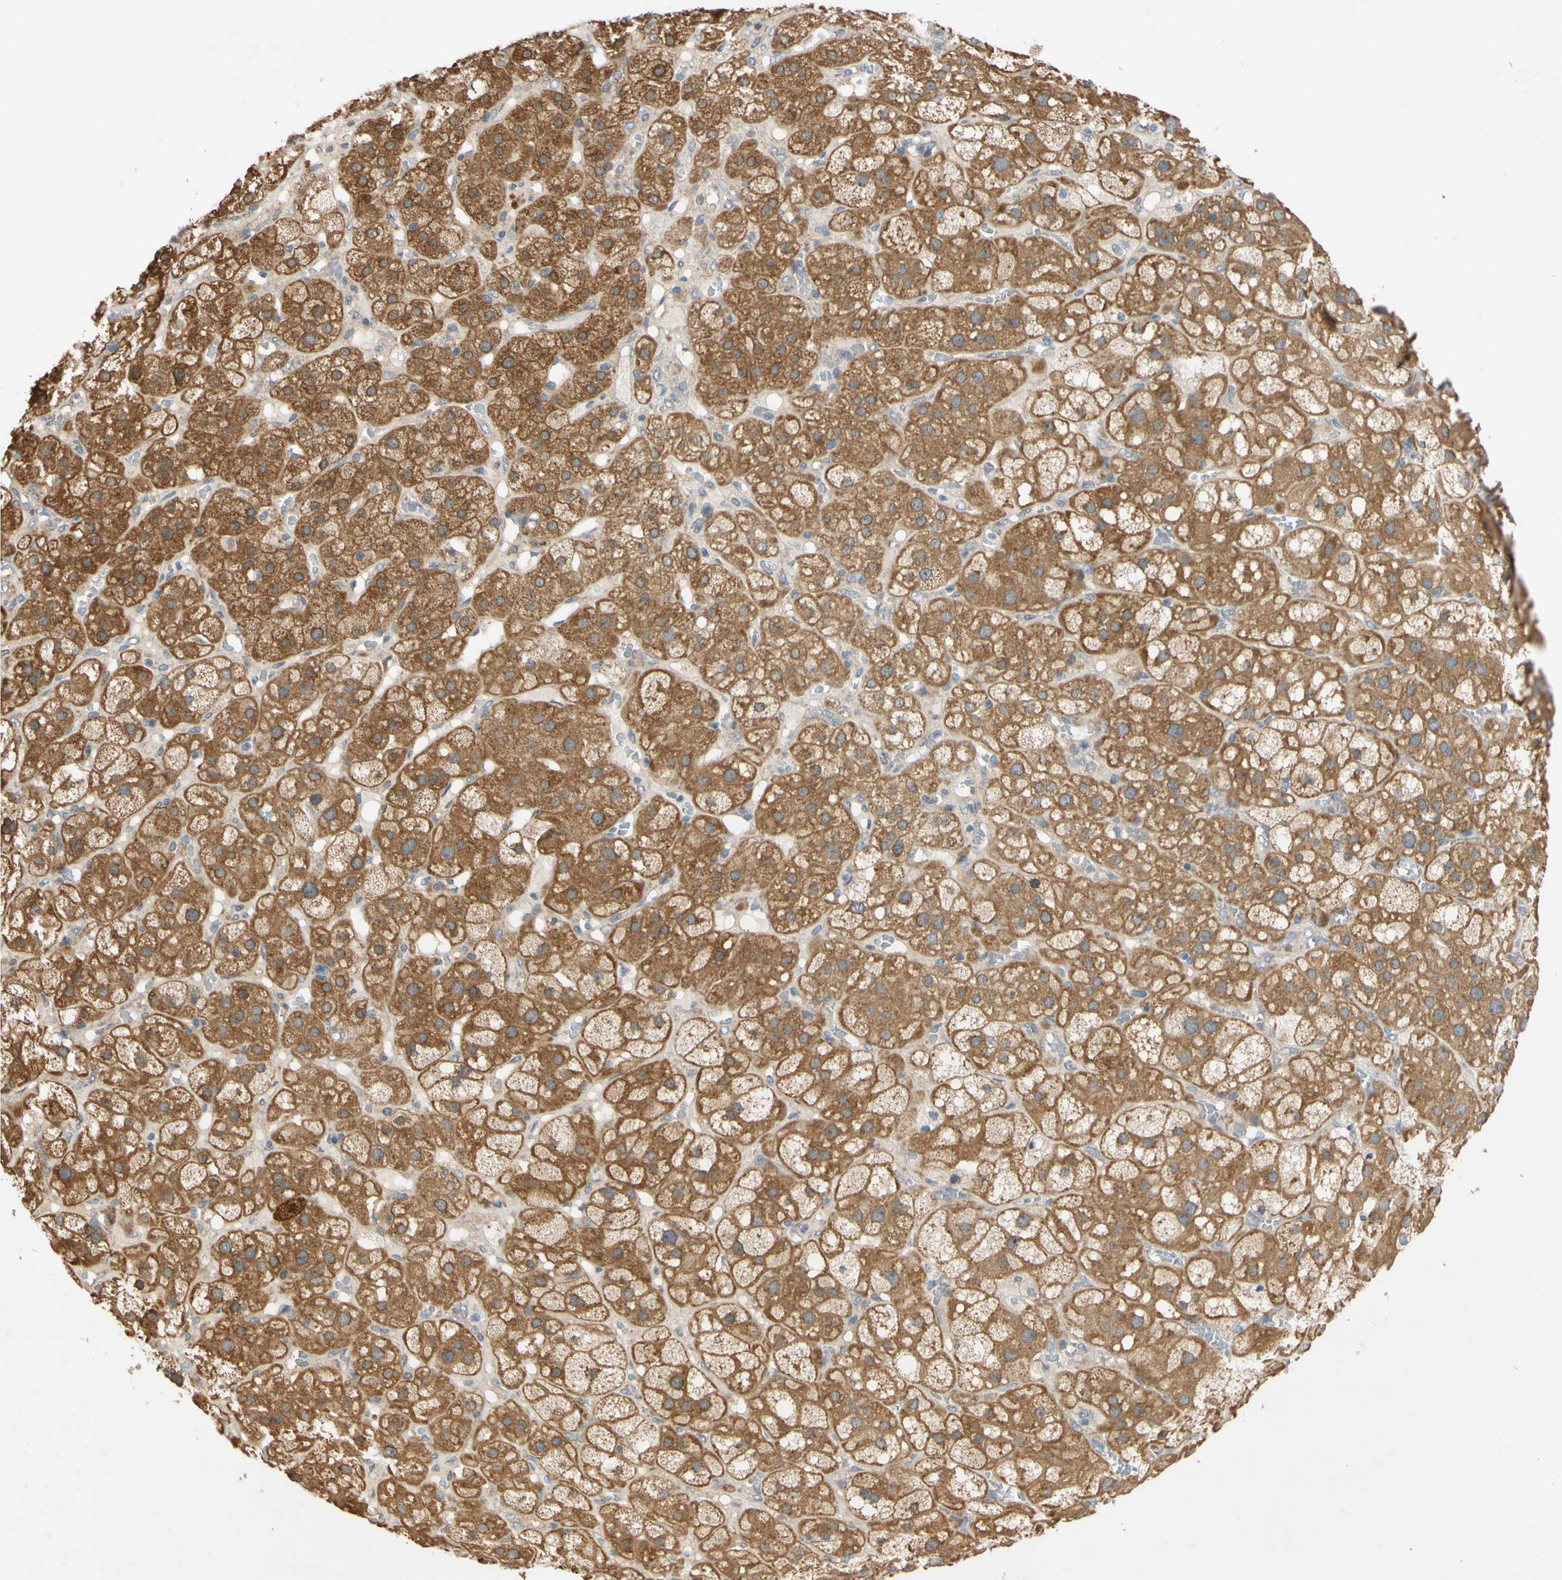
{"staining": {"intensity": "strong", "quantity": ">75%", "location": "cytoplasmic/membranous"}, "tissue": "adrenal gland", "cell_type": "Glandular cells", "image_type": "normal", "snomed": [{"axis": "morphology", "description": "Normal tissue, NOS"}, {"axis": "topography", "description": "Adrenal gland"}], "caption": "The immunohistochemical stain shows strong cytoplasmic/membranous expression in glandular cells of normal adrenal gland.", "gene": "MBTPS2", "patient": {"sex": "female", "age": 47}}